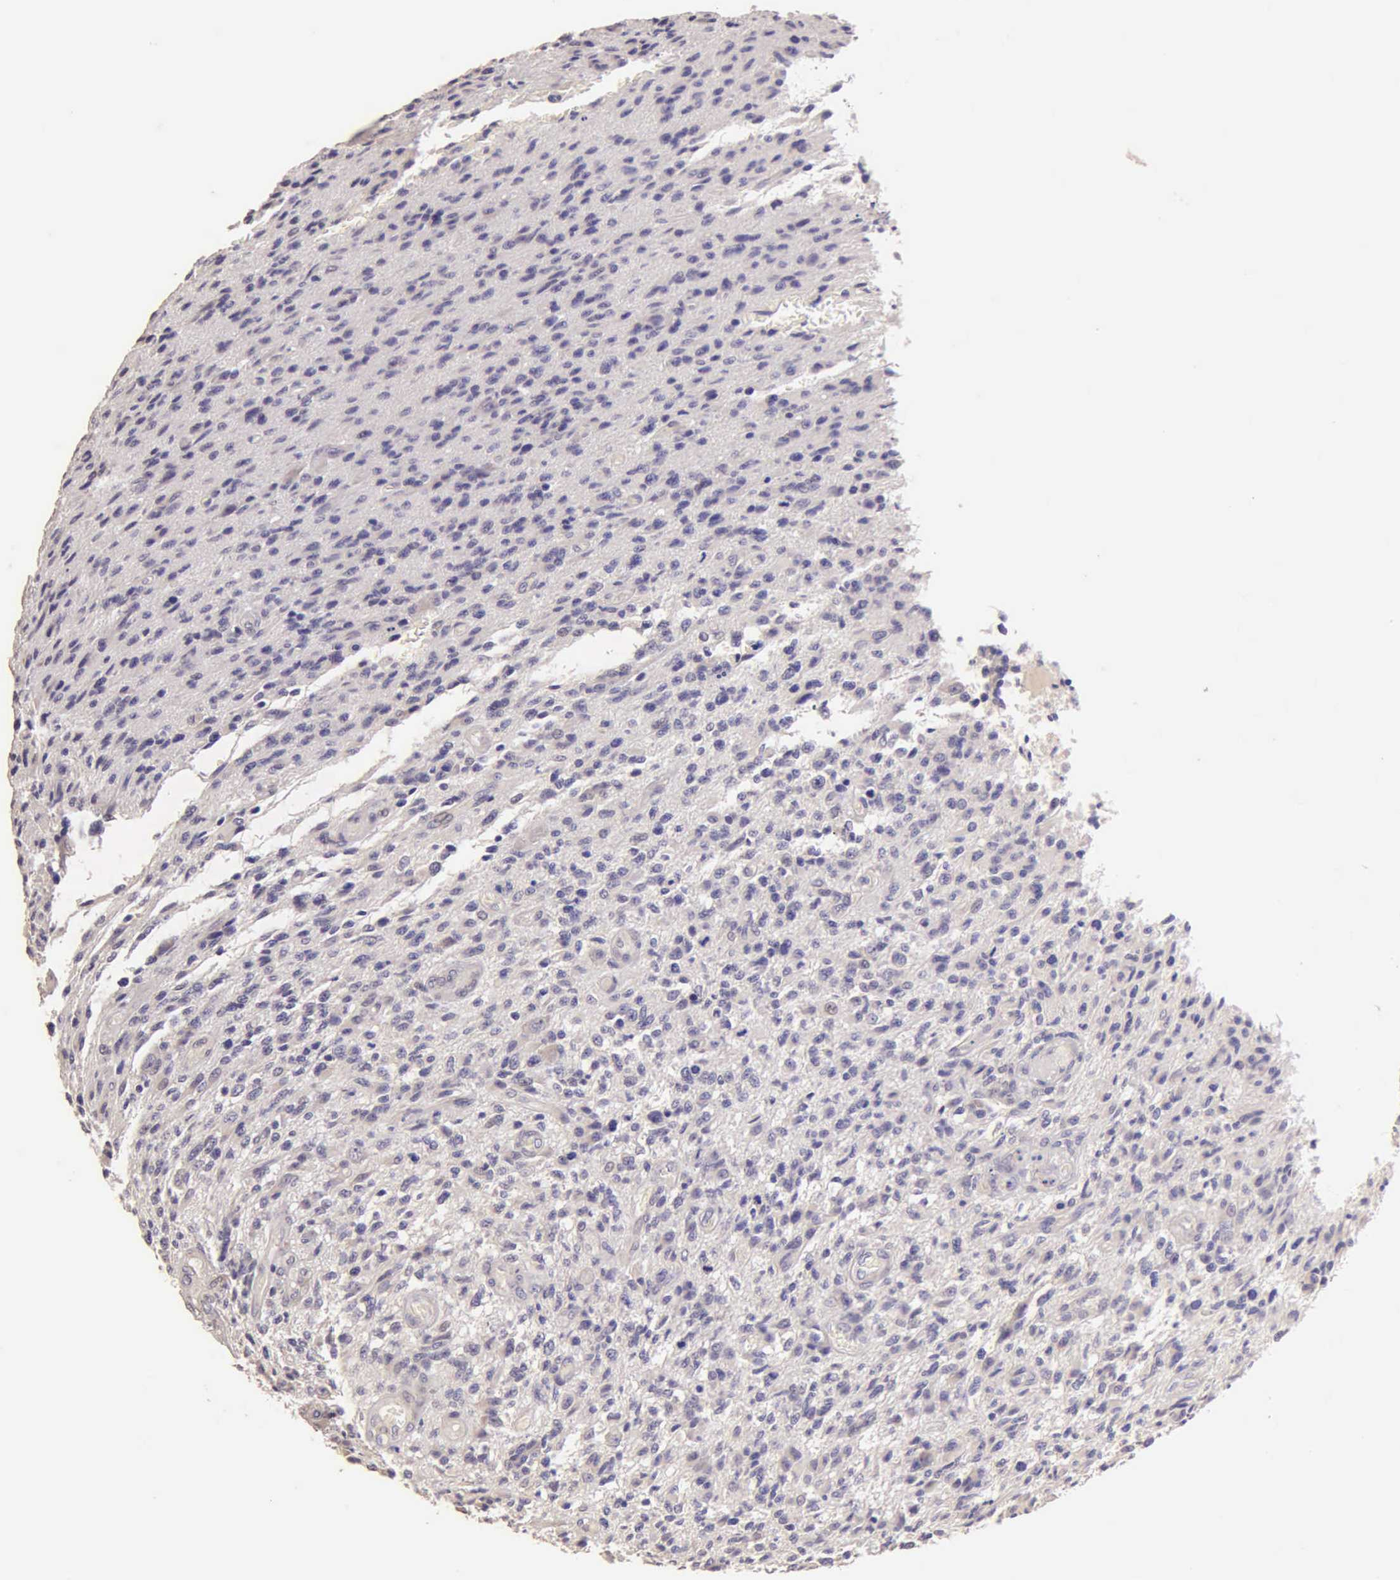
{"staining": {"intensity": "negative", "quantity": "none", "location": "none"}, "tissue": "glioma", "cell_type": "Tumor cells", "image_type": "cancer", "snomed": [{"axis": "morphology", "description": "Glioma, malignant, High grade"}, {"axis": "topography", "description": "Brain"}], "caption": "The histopathology image demonstrates no significant positivity in tumor cells of malignant glioma (high-grade).", "gene": "ESR1", "patient": {"sex": "male", "age": 36}}